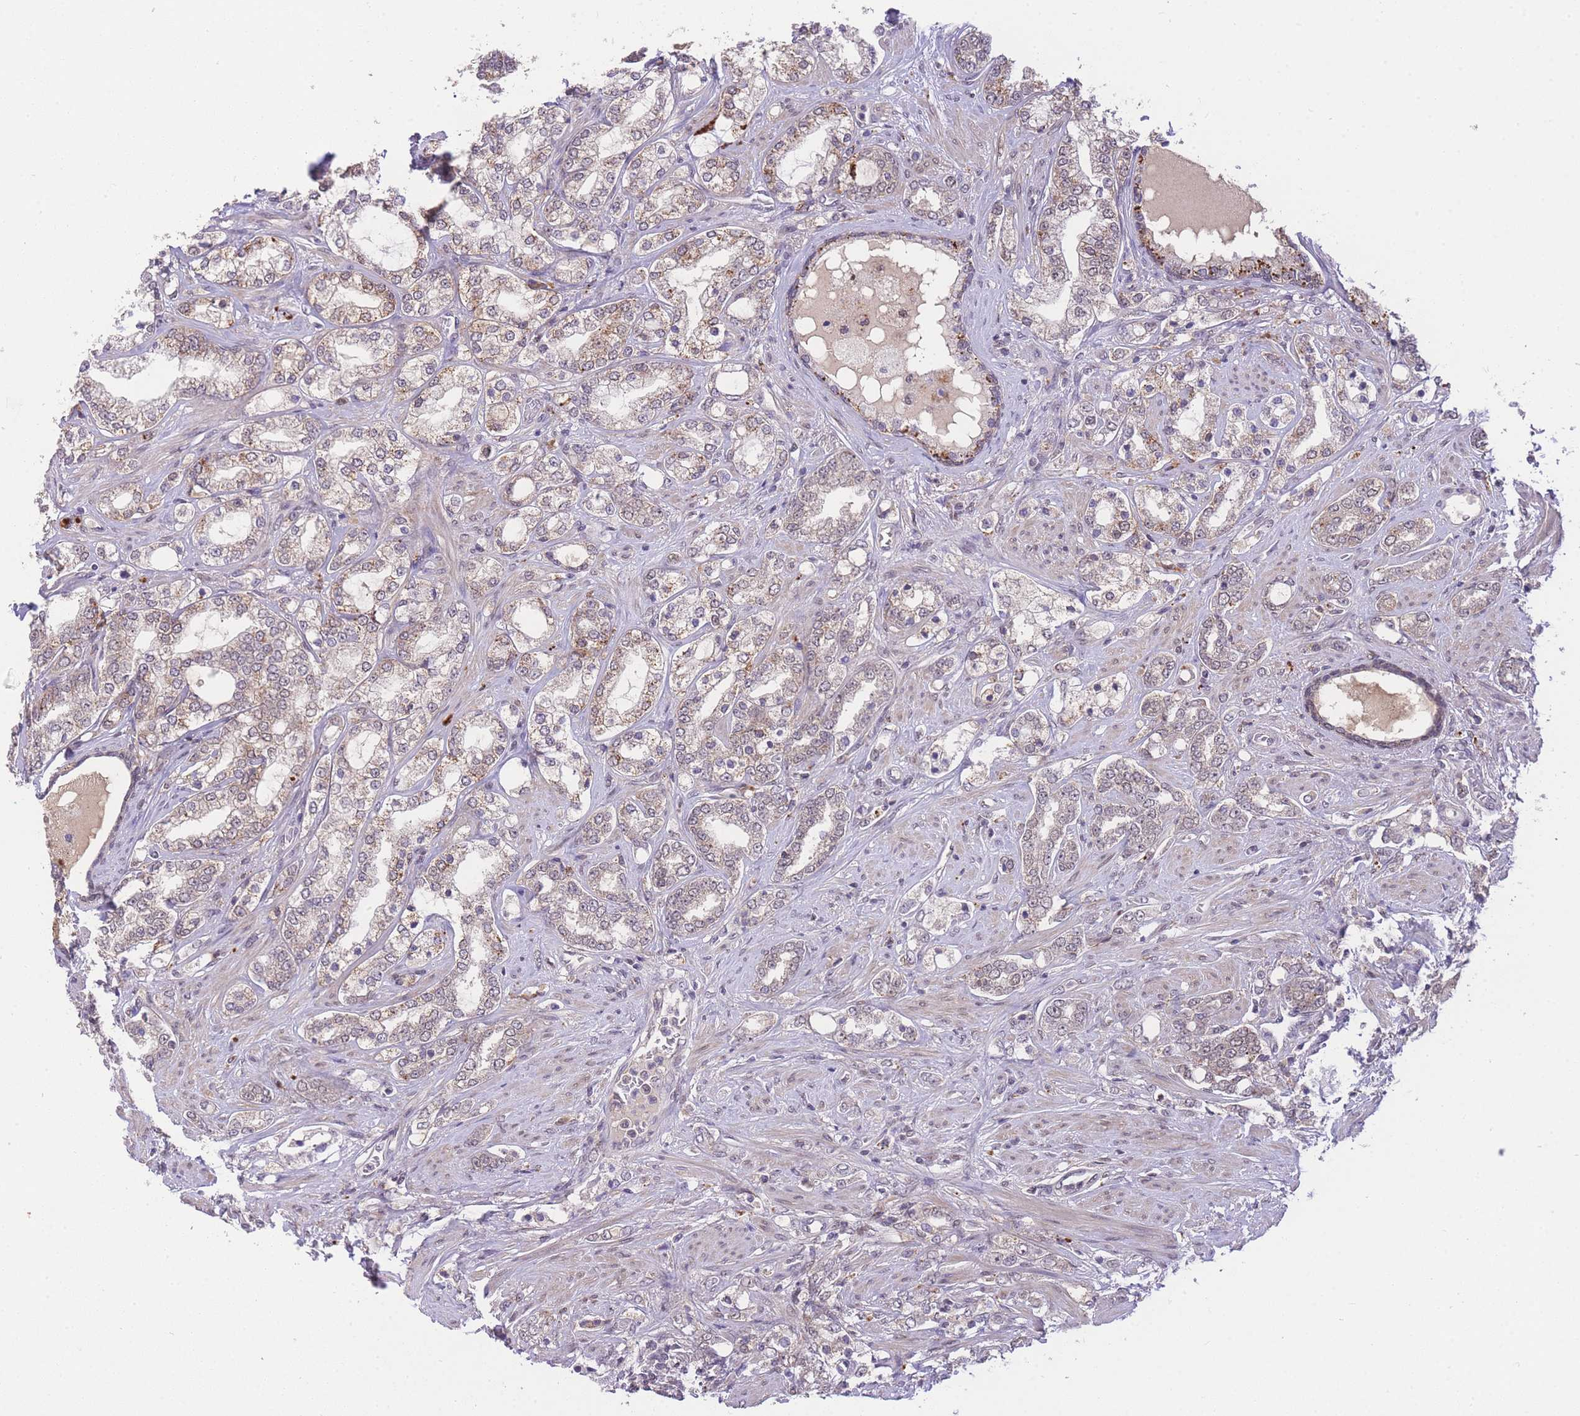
{"staining": {"intensity": "negative", "quantity": "none", "location": "none"}, "tissue": "prostate cancer", "cell_type": "Tumor cells", "image_type": "cancer", "snomed": [{"axis": "morphology", "description": "Adenocarcinoma, High grade"}, {"axis": "topography", "description": "Prostate"}], "caption": "A high-resolution photomicrograph shows immunohistochemistry (IHC) staining of prostate cancer (high-grade adenocarcinoma), which demonstrates no significant positivity in tumor cells.", "gene": "UBXN7", "patient": {"sex": "male", "age": 64}}